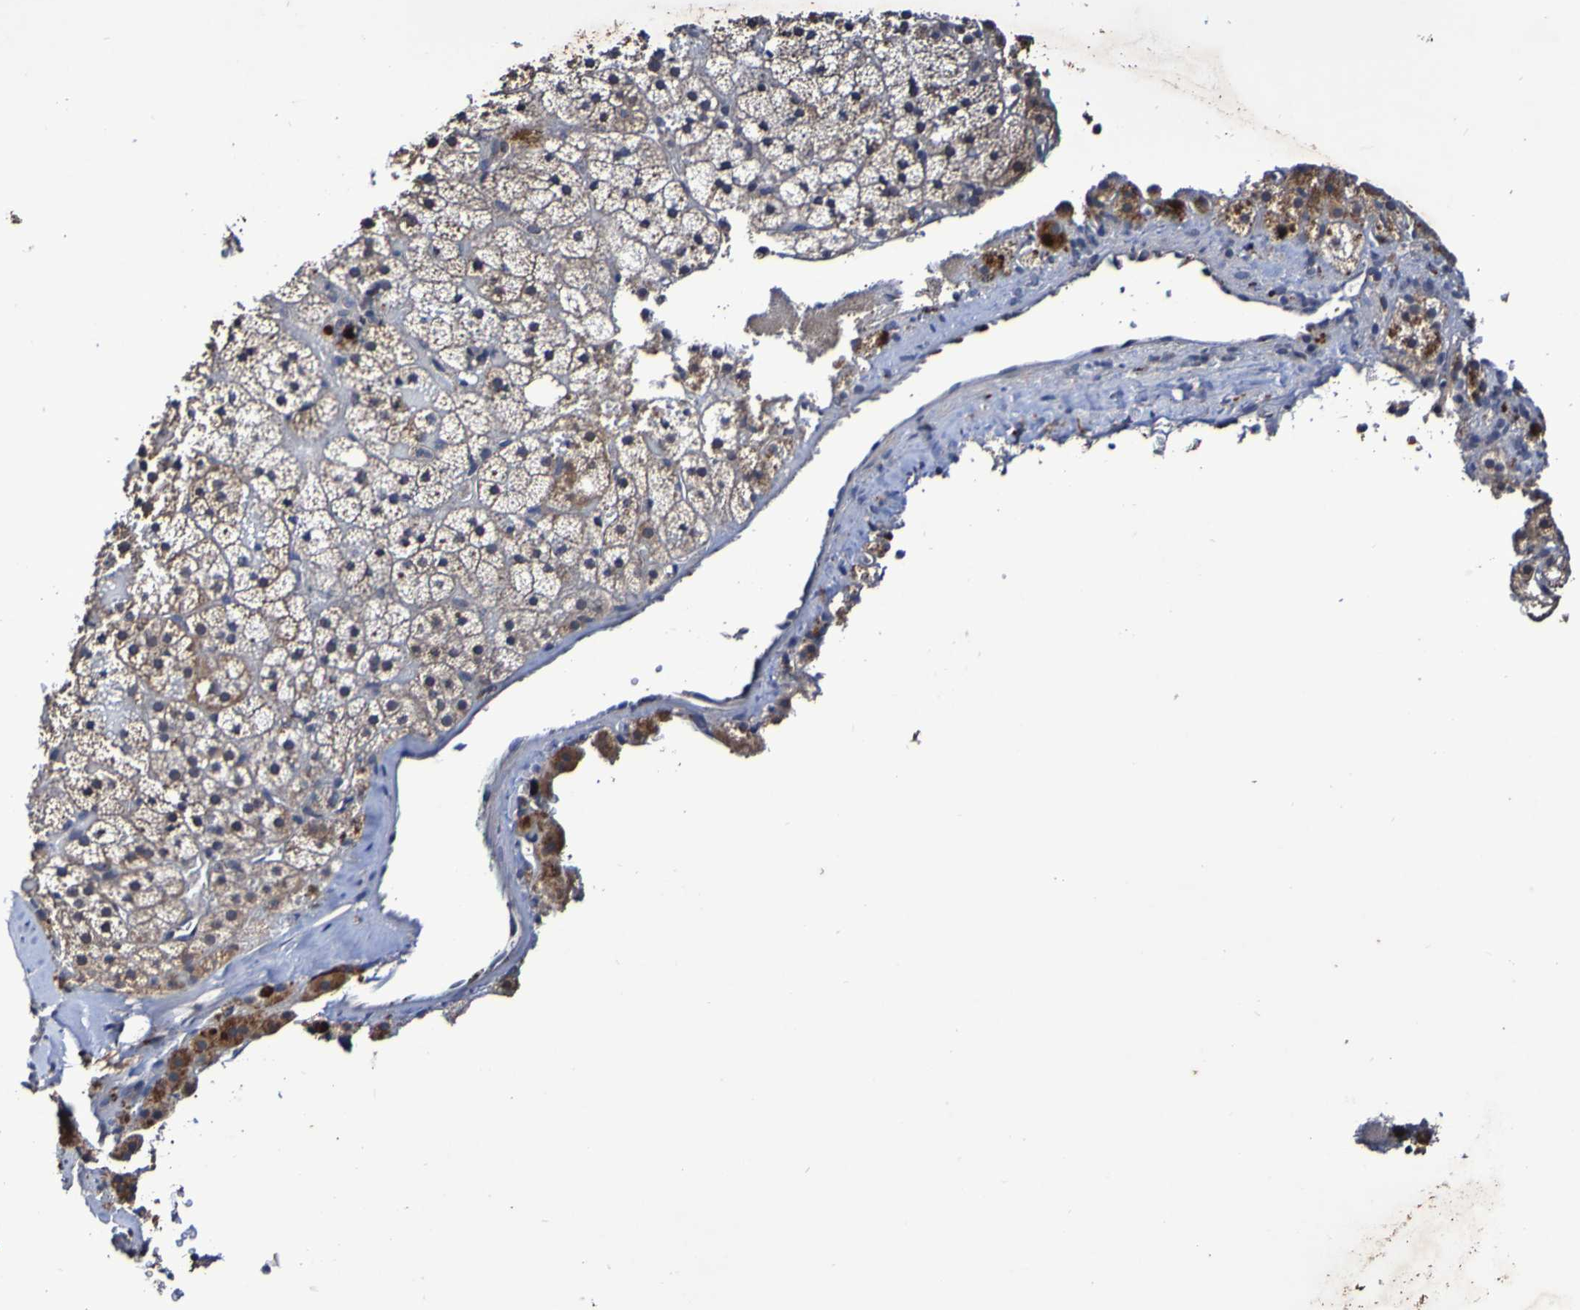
{"staining": {"intensity": "weak", "quantity": "25%-75%", "location": "cytoplasmic/membranous"}, "tissue": "adrenal gland", "cell_type": "Glandular cells", "image_type": "normal", "snomed": [{"axis": "morphology", "description": "Normal tissue, NOS"}, {"axis": "topography", "description": "Adrenal gland"}], "caption": "Weak cytoplasmic/membranous positivity is identified in about 25%-75% of glandular cells in unremarkable adrenal gland. Nuclei are stained in blue.", "gene": "PTP4A2", "patient": {"sex": "female", "age": 59}}